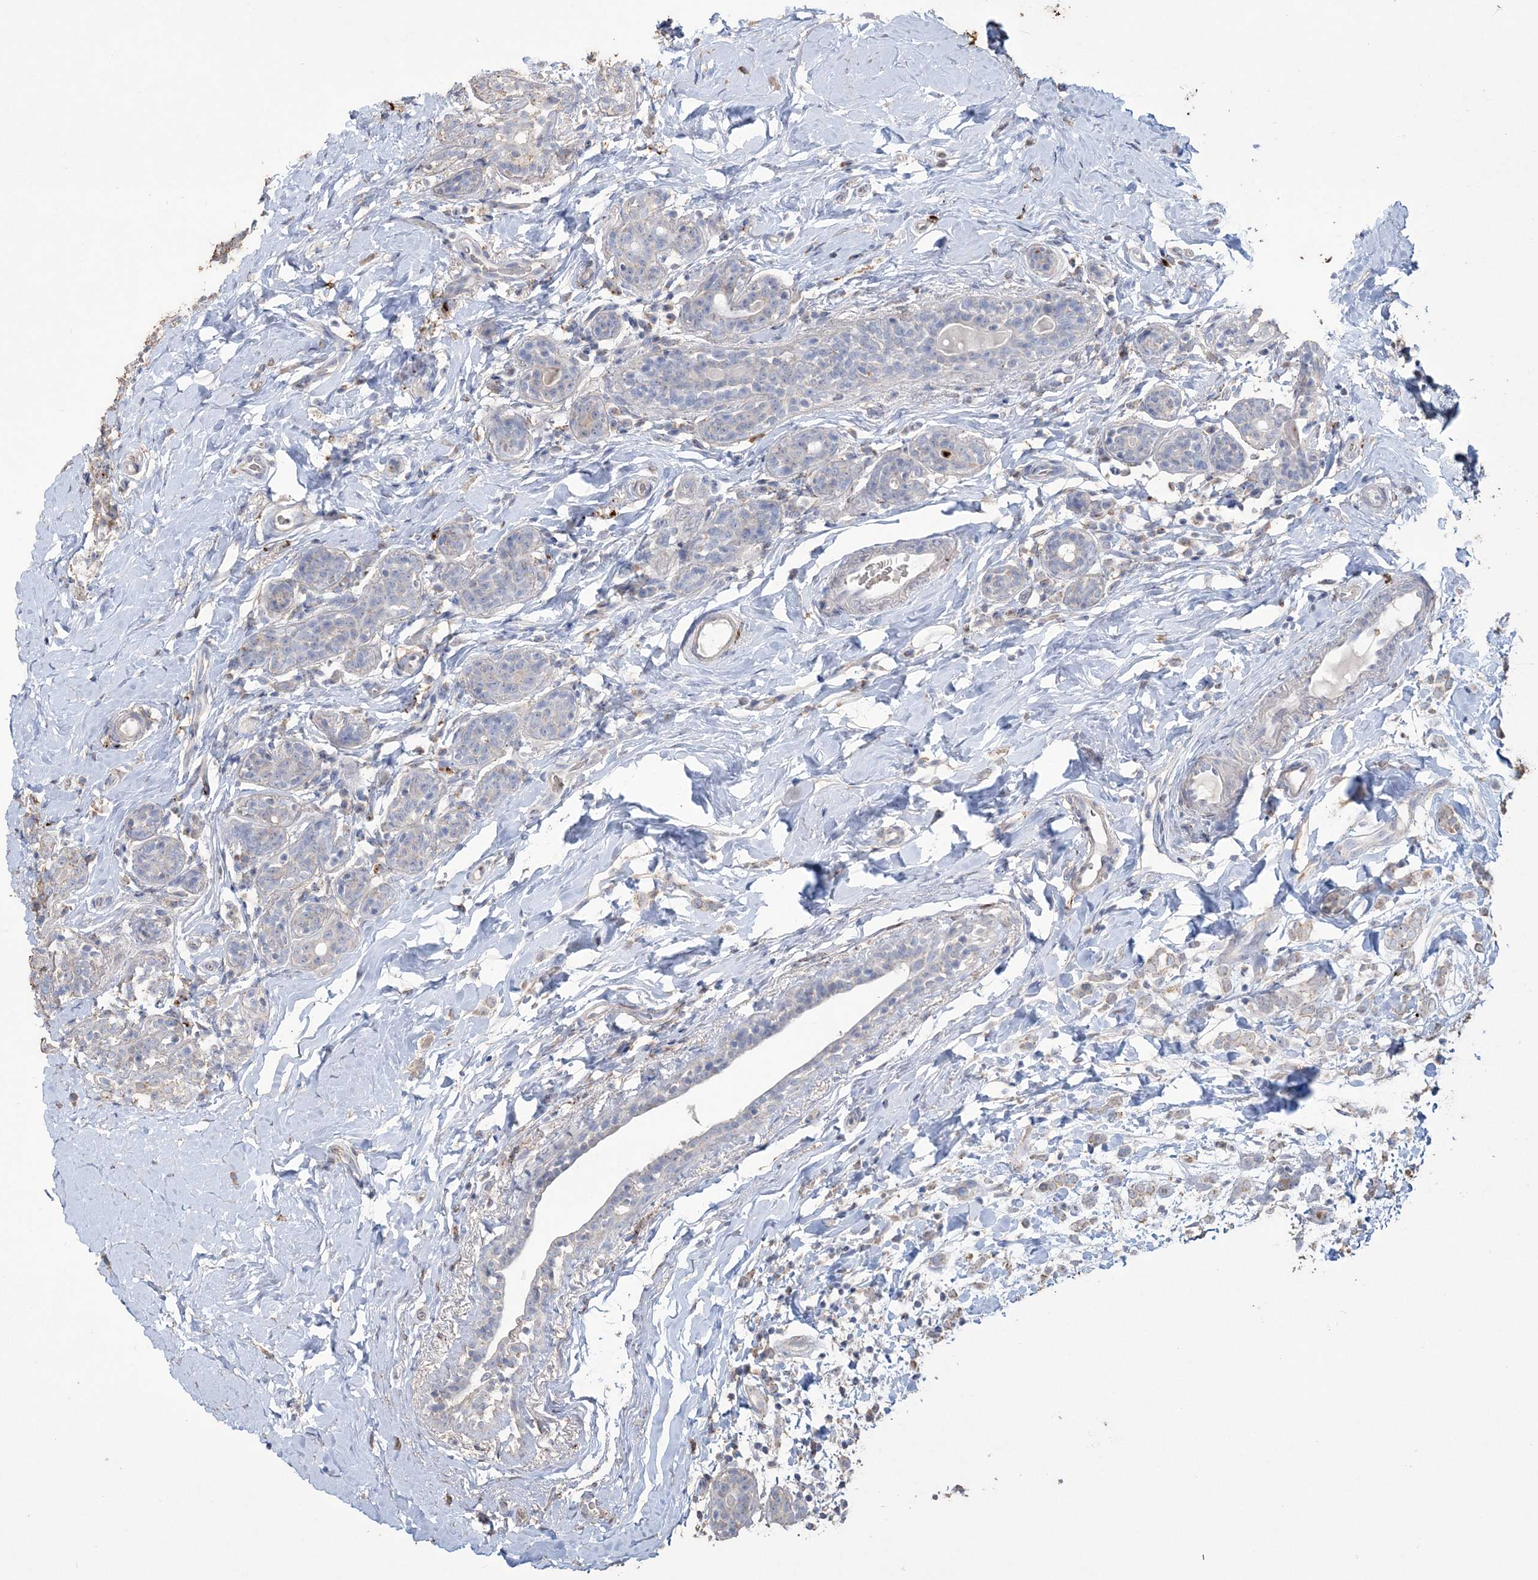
{"staining": {"intensity": "weak", "quantity": "25%-75%", "location": "cytoplasmic/membranous"}, "tissue": "breast cancer", "cell_type": "Tumor cells", "image_type": "cancer", "snomed": [{"axis": "morphology", "description": "Normal tissue, NOS"}, {"axis": "morphology", "description": "Lobular carcinoma"}, {"axis": "topography", "description": "Breast"}], "caption": "This is a micrograph of immunohistochemistry (IHC) staining of lobular carcinoma (breast), which shows weak positivity in the cytoplasmic/membranous of tumor cells.", "gene": "SFMBT2", "patient": {"sex": "female", "age": 47}}